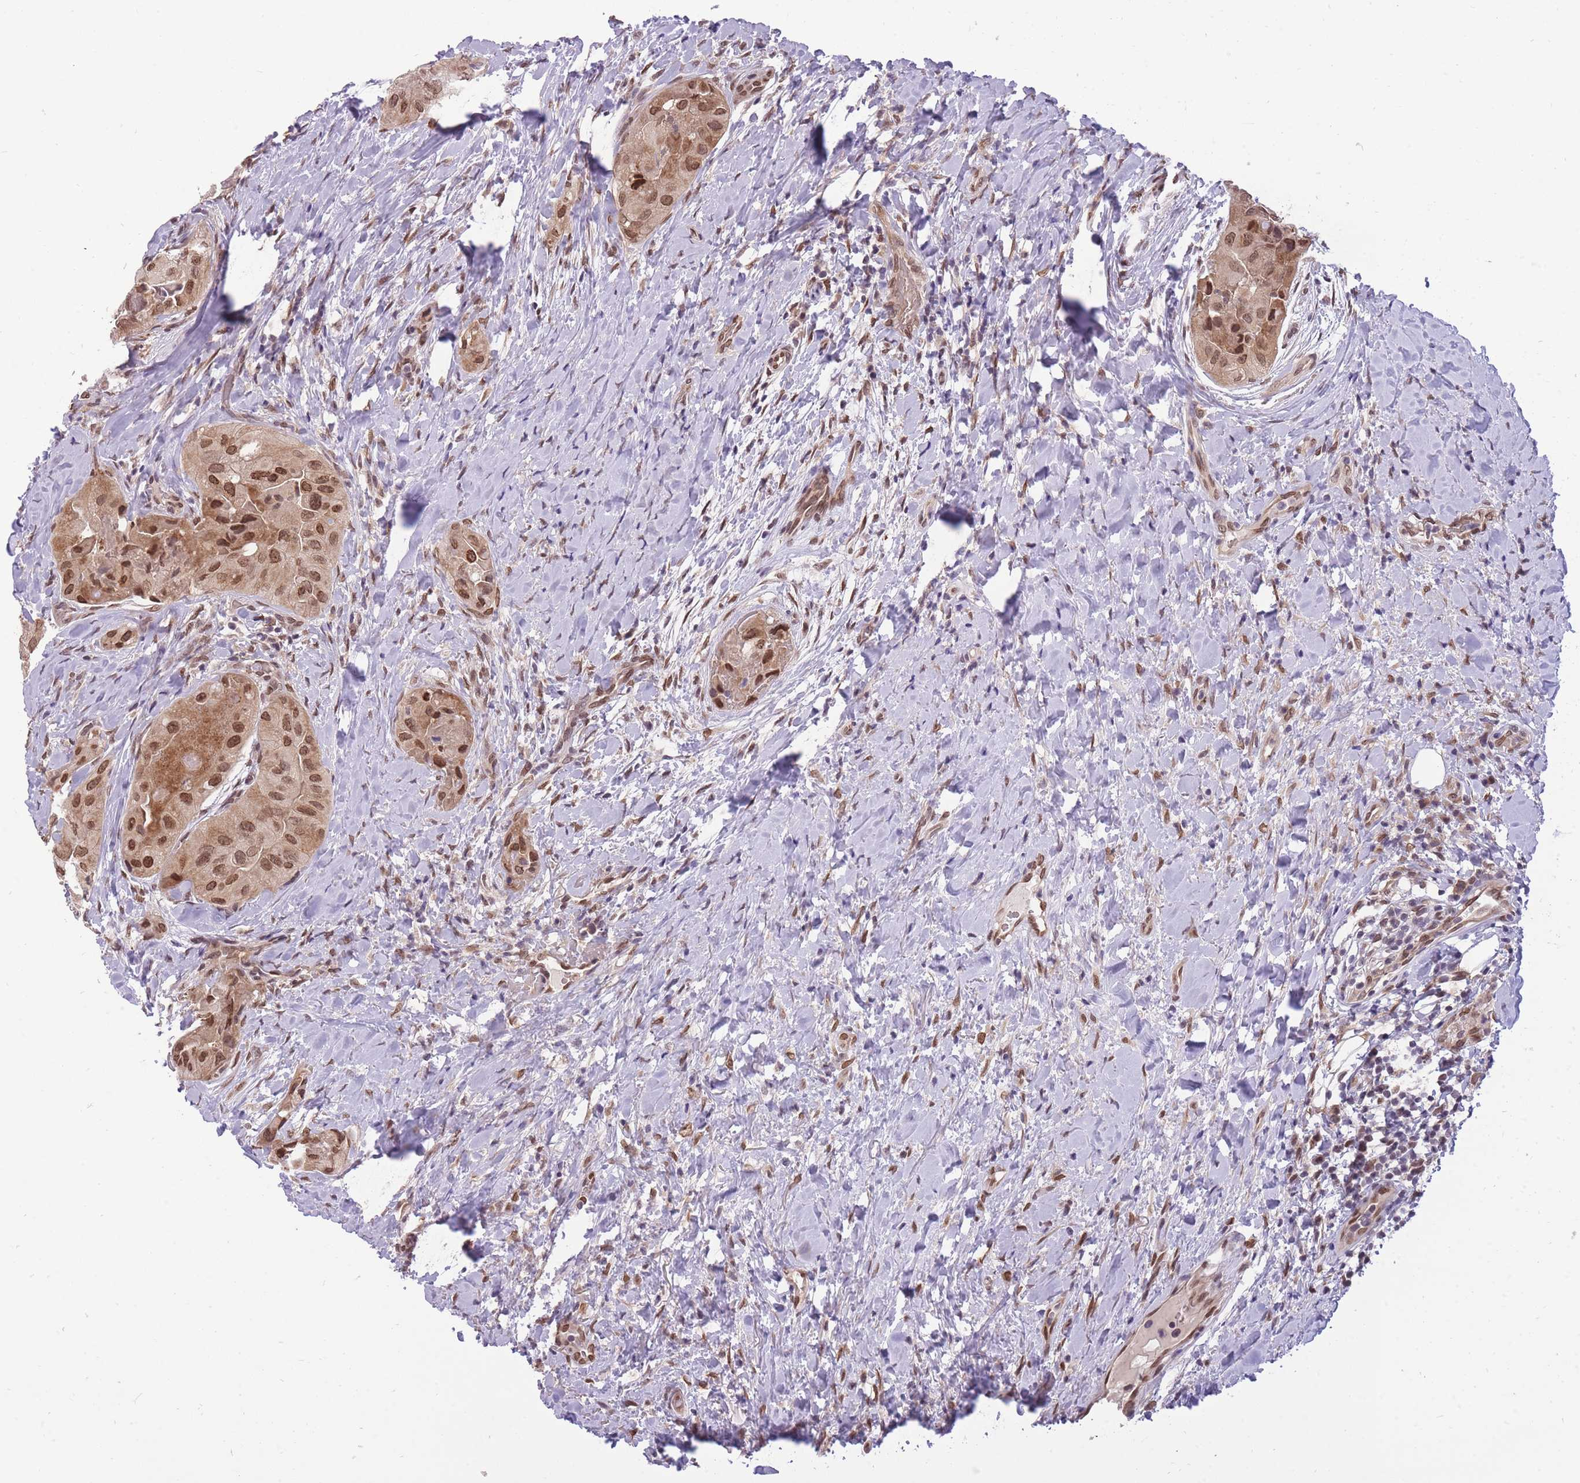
{"staining": {"intensity": "moderate", "quantity": ">75%", "location": "cytoplasmic/membranous,nuclear"}, "tissue": "thyroid cancer", "cell_type": "Tumor cells", "image_type": "cancer", "snomed": [{"axis": "morphology", "description": "Normal tissue, NOS"}, {"axis": "morphology", "description": "Papillary adenocarcinoma, NOS"}, {"axis": "topography", "description": "Thyroid gland"}], "caption": "Thyroid cancer stained for a protein (brown) reveals moderate cytoplasmic/membranous and nuclear positive expression in approximately >75% of tumor cells.", "gene": "CDIP1", "patient": {"sex": "female", "age": 59}}